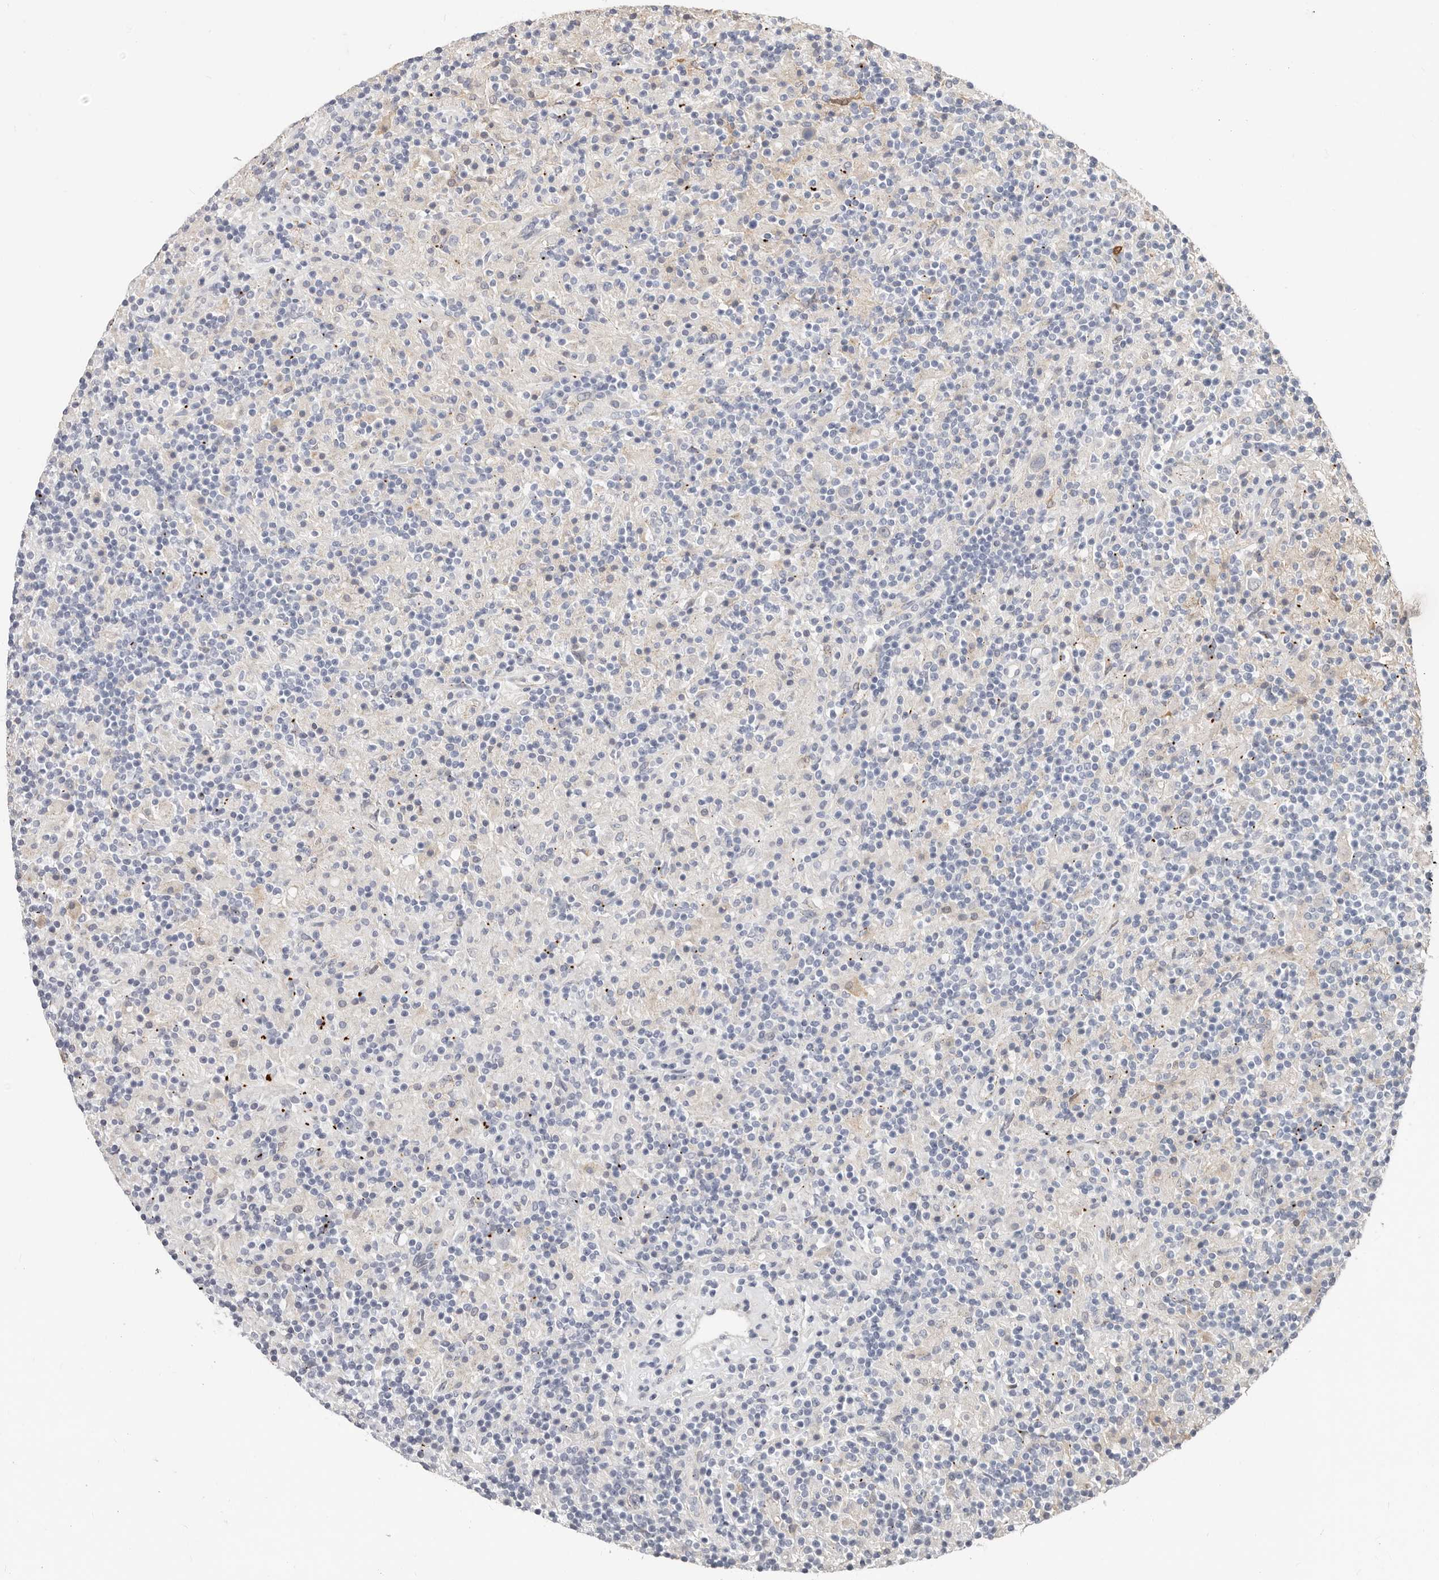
{"staining": {"intensity": "negative", "quantity": "none", "location": "none"}, "tissue": "lymphoma", "cell_type": "Tumor cells", "image_type": "cancer", "snomed": [{"axis": "morphology", "description": "Hodgkin's disease, NOS"}, {"axis": "topography", "description": "Lymph node"}], "caption": "DAB (3,3'-diaminobenzidine) immunohistochemical staining of human Hodgkin's disease exhibits no significant expression in tumor cells. (Immunohistochemistry (ihc), brightfield microscopy, high magnification).", "gene": "ZRANB1", "patient": {"sex": "male", "age": 70}}